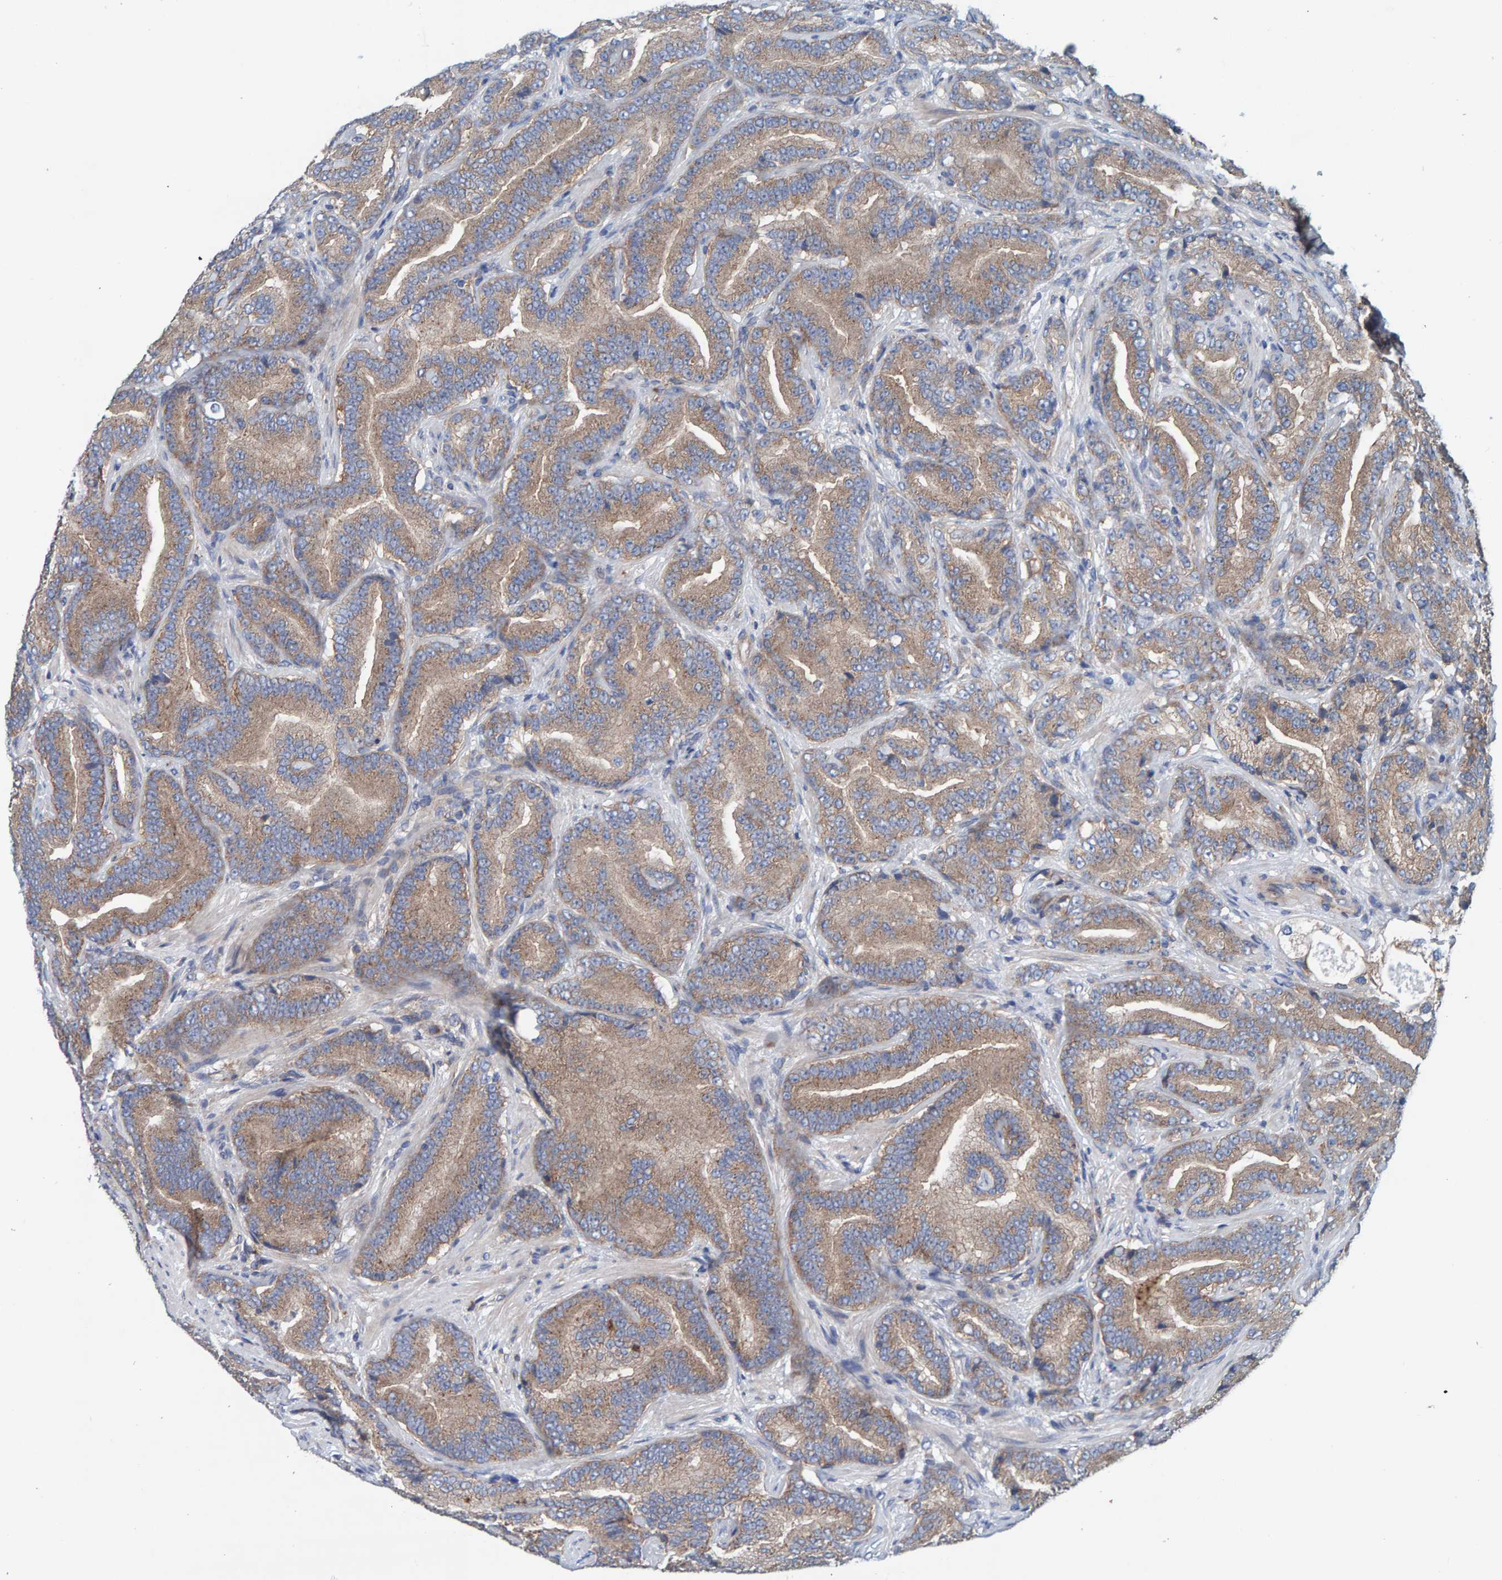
{"staining": {"intensity": "moderate", "quantity": ">75%", "location": "cytoplasmic/membranous"}, "tissue": "prostate cancer", "cell_type": "Tumor cells", "image_type": "cancer", "snomed": [{"axis": "morphology", "description": "Adenocarcinoma, High grade"}, {"axis": "topography", "description": "Prostate"}], "caption": "Tumor cells display medium levels of moderate cytoplasmic/membranous positivity in about >75% of cells in human prostate cancer.", "gene": "MKLN1", "patient": {"sex": "male", "age": 55}}